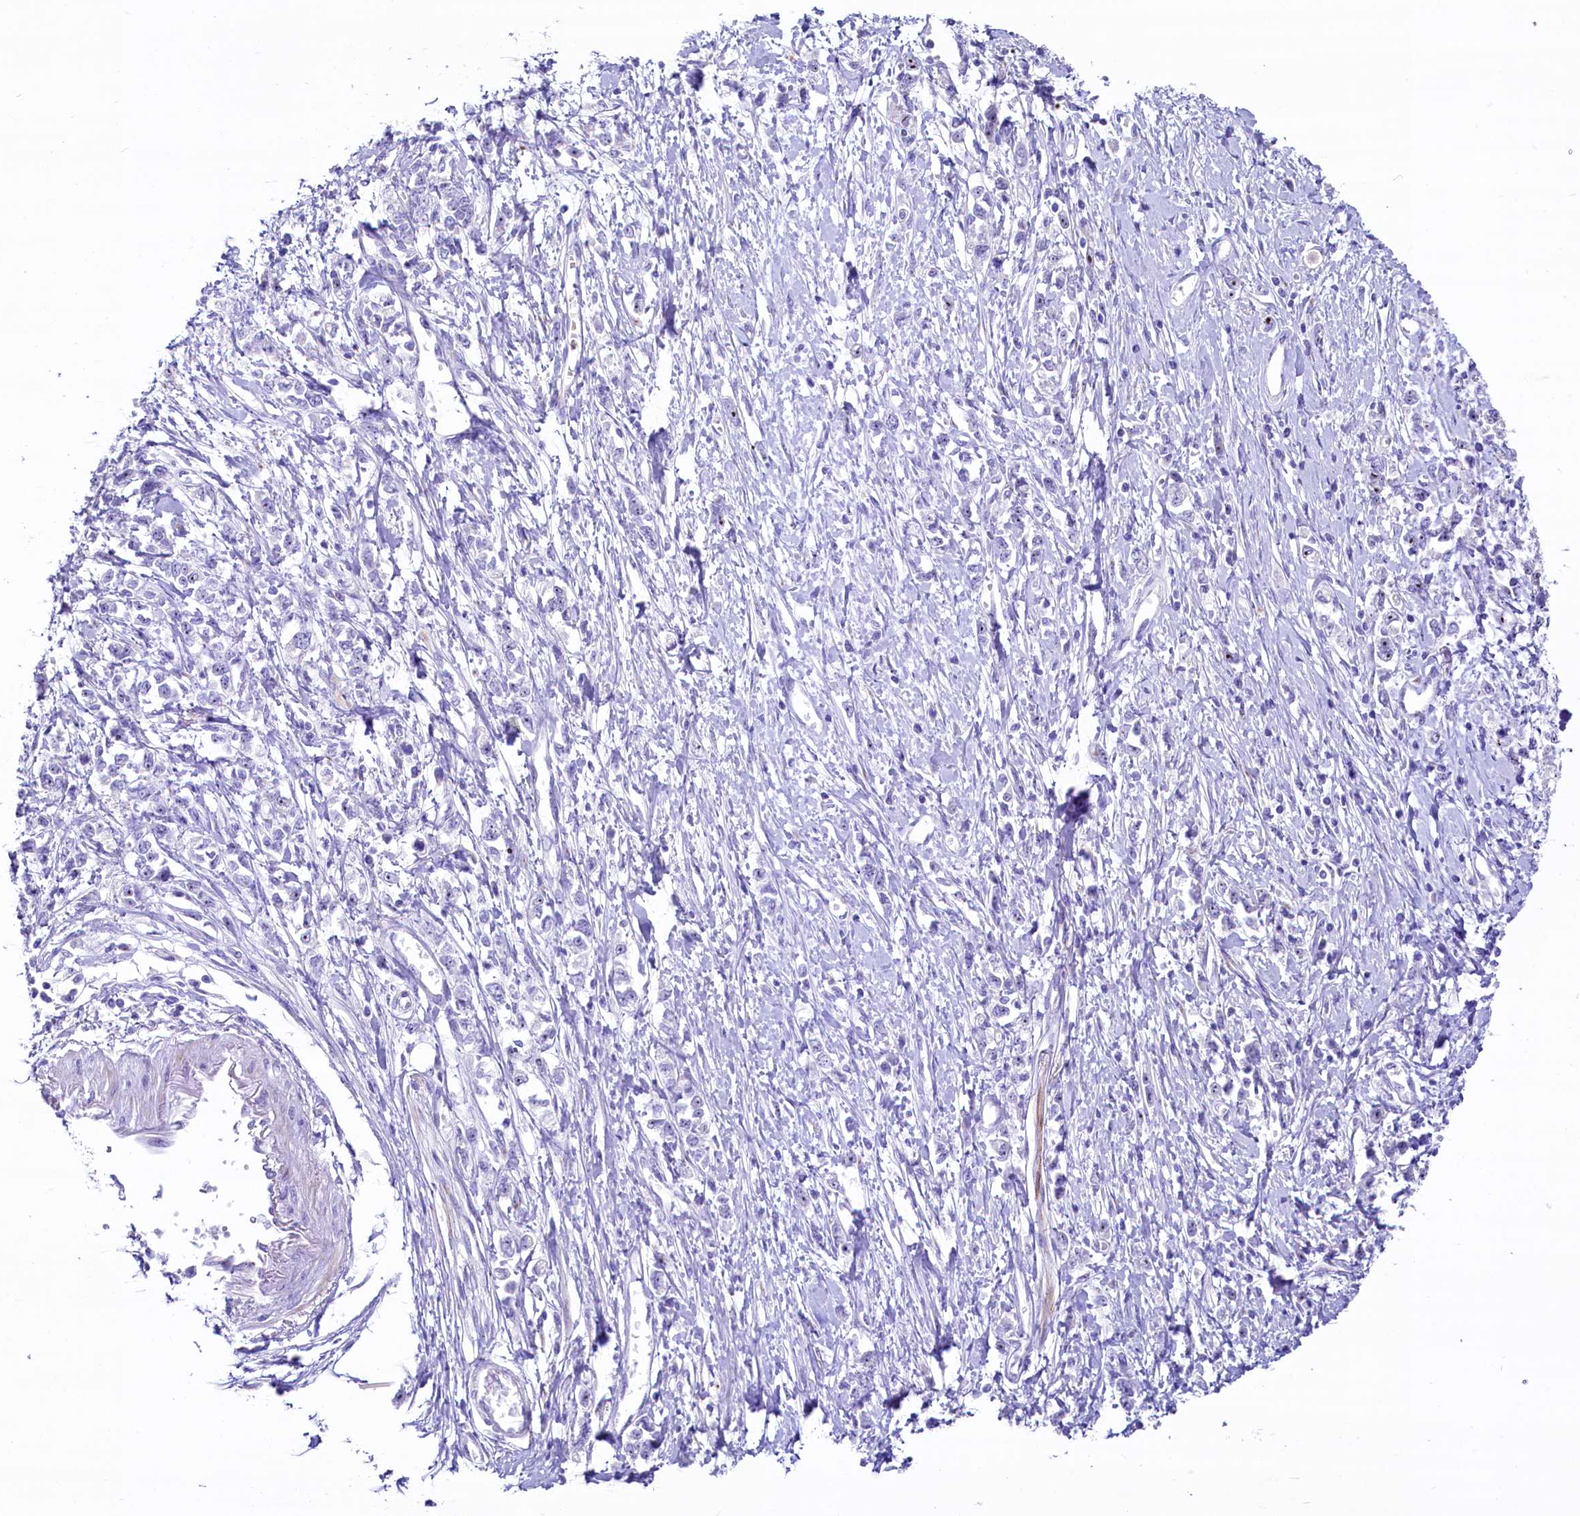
{"staining": {"intensity": "negative", "quantity": "none", "location": "none"}, "tissue": "stomach cancer", "cell_type": "Tumor cells", "image_type": "cancer", "snomed": [{"axis": "morphology", "description": "Adenocarcinoma, NOS"}, {"axis": "topography", "description": "Stomach"}], "caption": "Immunohistochemistry (IHC) image of neoplastic tissue: stomach cancer stained with DAB (3,3'-diaminobenzidine) reveals no significant protein staining in tumor cells.", "gene": "SH3TC2", "patient": {"sex": "female", "age": 76}}